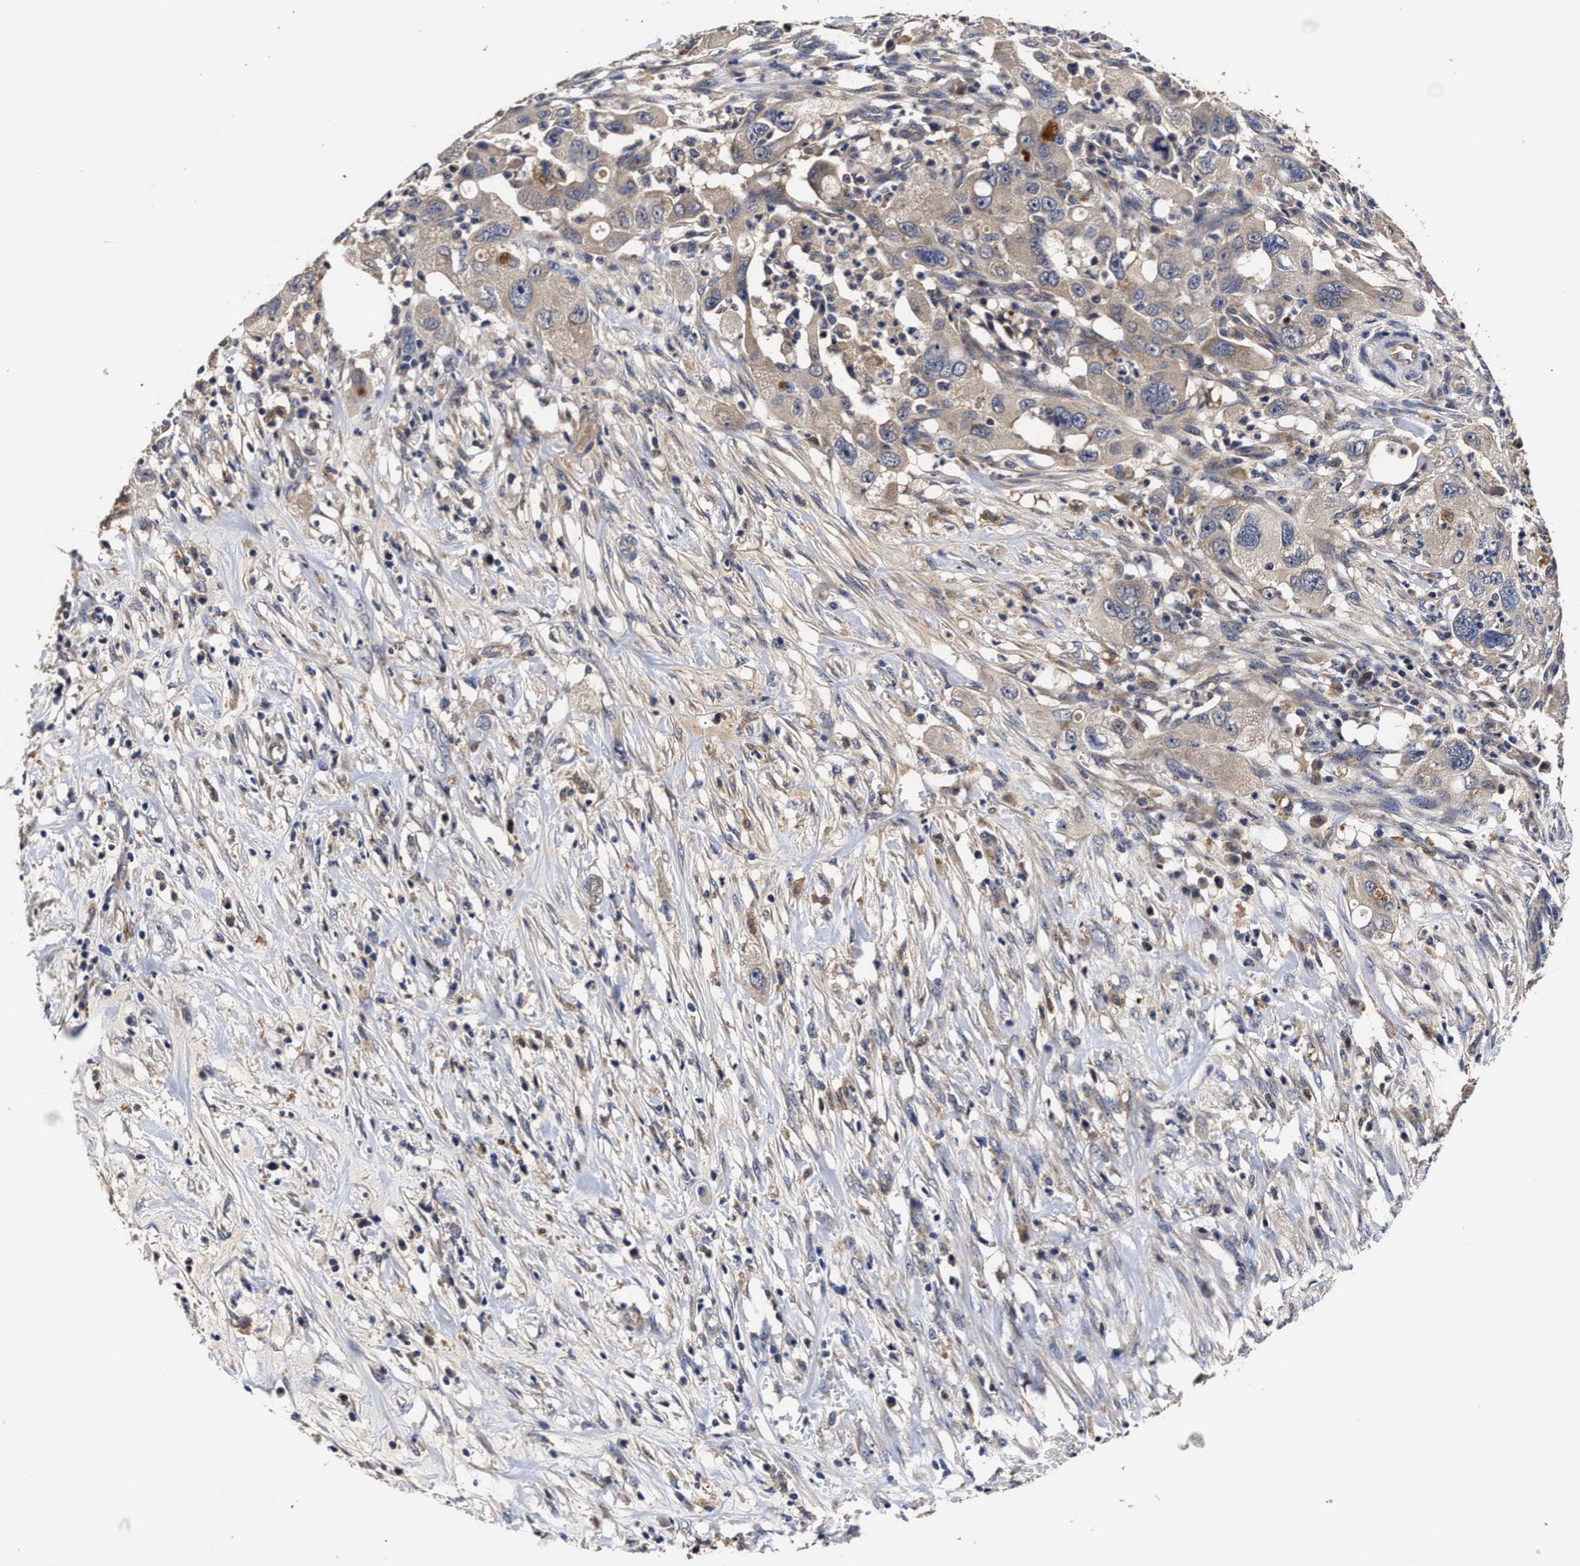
{"staining": {"intensity": "weak", "quantity": "<25%", "location": "cytoplasmic/membranous"}, "tissue": "pancreatic cancer", "cell_type": "Tumor cells", "image_type": "cancer", "snomed": [{"axis": "morphology", "description": "Adenocarcinoma, NOS"}, {"axis": "topography", "description": "Pancreas"}], "caption": "A histopathology image of pancreatic cancer stained for a protein shows no brown staining in tumor cells.", "gene": "SOCS5", "patient": {"sex": "female", "age": 78}}